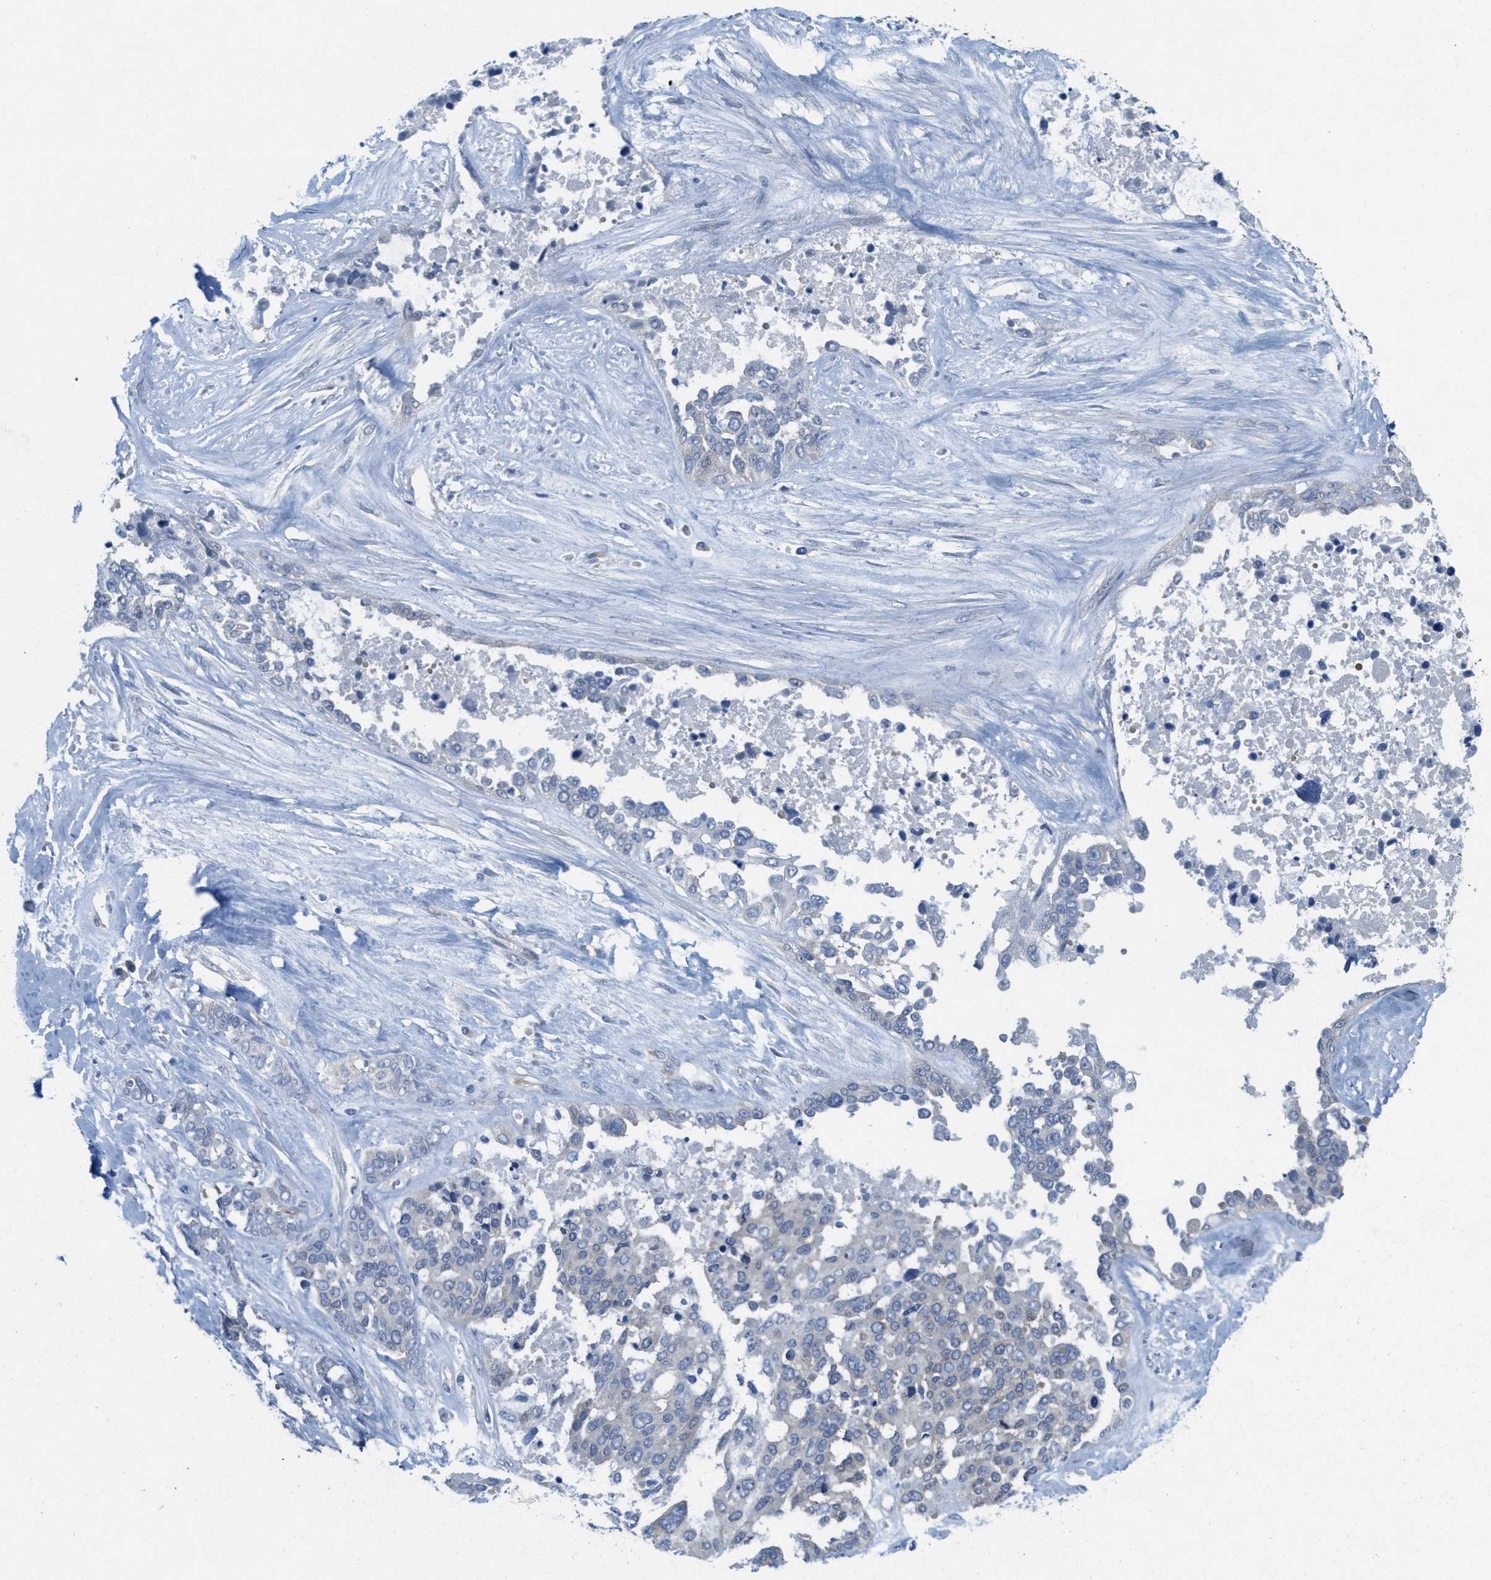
{"staining": {"intensity": "negative", "quantity": "none", "location": "none"}, "tissue": "ovarian cancer", "cell_type": "Tumor cells", "image_type": "cancer", "snomed": [{"axis": "morphology", "description": "Cystadenocarcinoma, serous, NOS"}, {"axis": "topography", "description": "Ovary"}], "caption": "The immunohistochemistry (IHC) photomicrograph has no significant staining in tumor cells of ovarian serous cystadenocarcinoma tissue.", "gene": "ZFYVE9", "patient": {"sex": "female", "age": 44}}